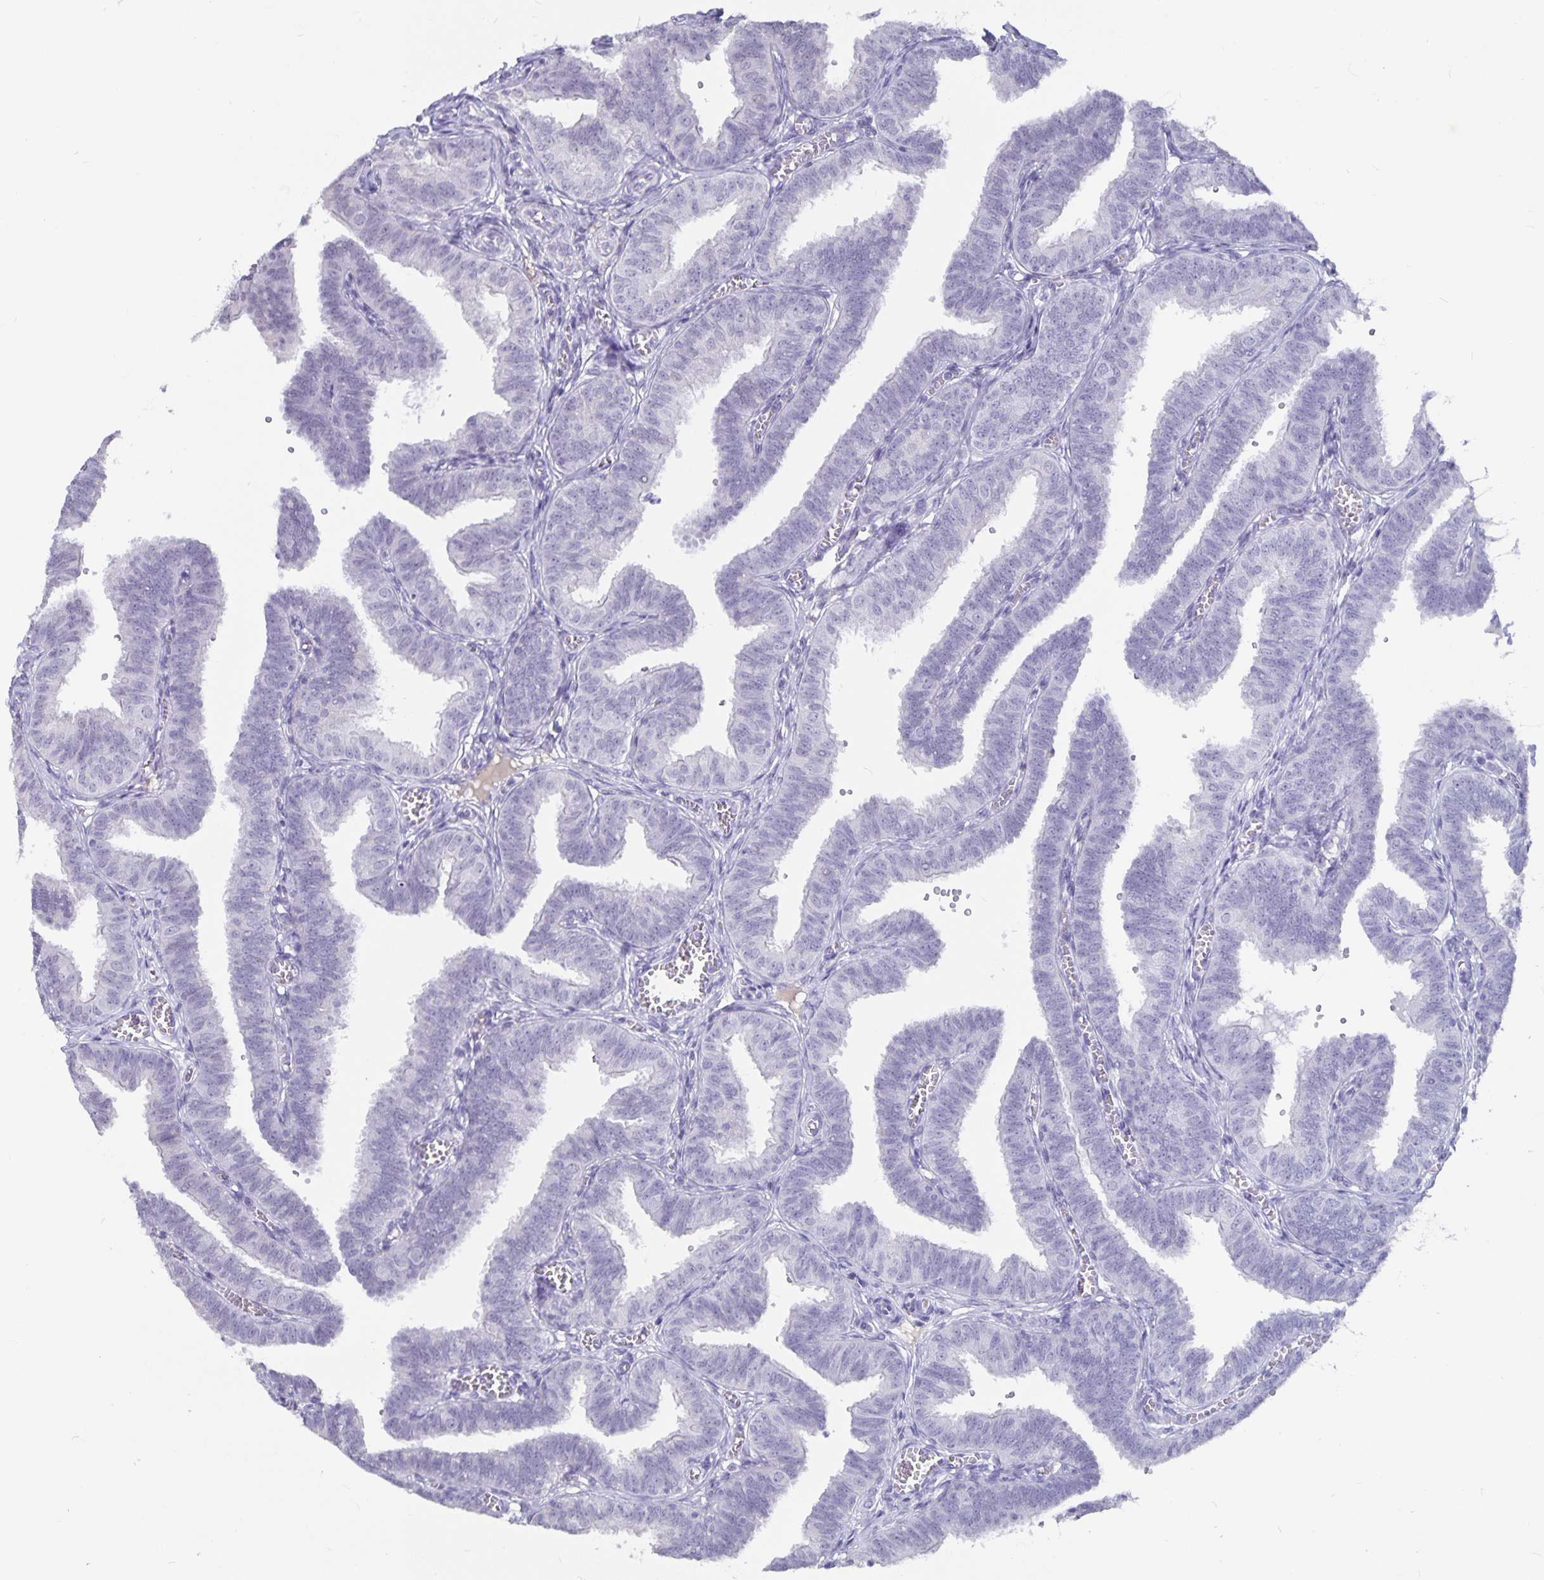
{"staining": {"intensity": "negative", "quantity": "none", "location": "none"}, "tissue": "fallopian tube", "cell_type": "Glandular cells", "image_type": "normal", "snomed": [{"axis": "morphology", "description": "Normal tissue, NOS"}, {"axis": "topography", "description": "Fallopian tube"}], "caption": "Immunohistochemical staining of normal human fallopian tube shows no significant positivity in glandular cells. (DAB immunohistochemistry (IHC) with hematoxylin counter stain).", "gene": "OLIG2", "patient": {"sex": "female", "age": 25}}